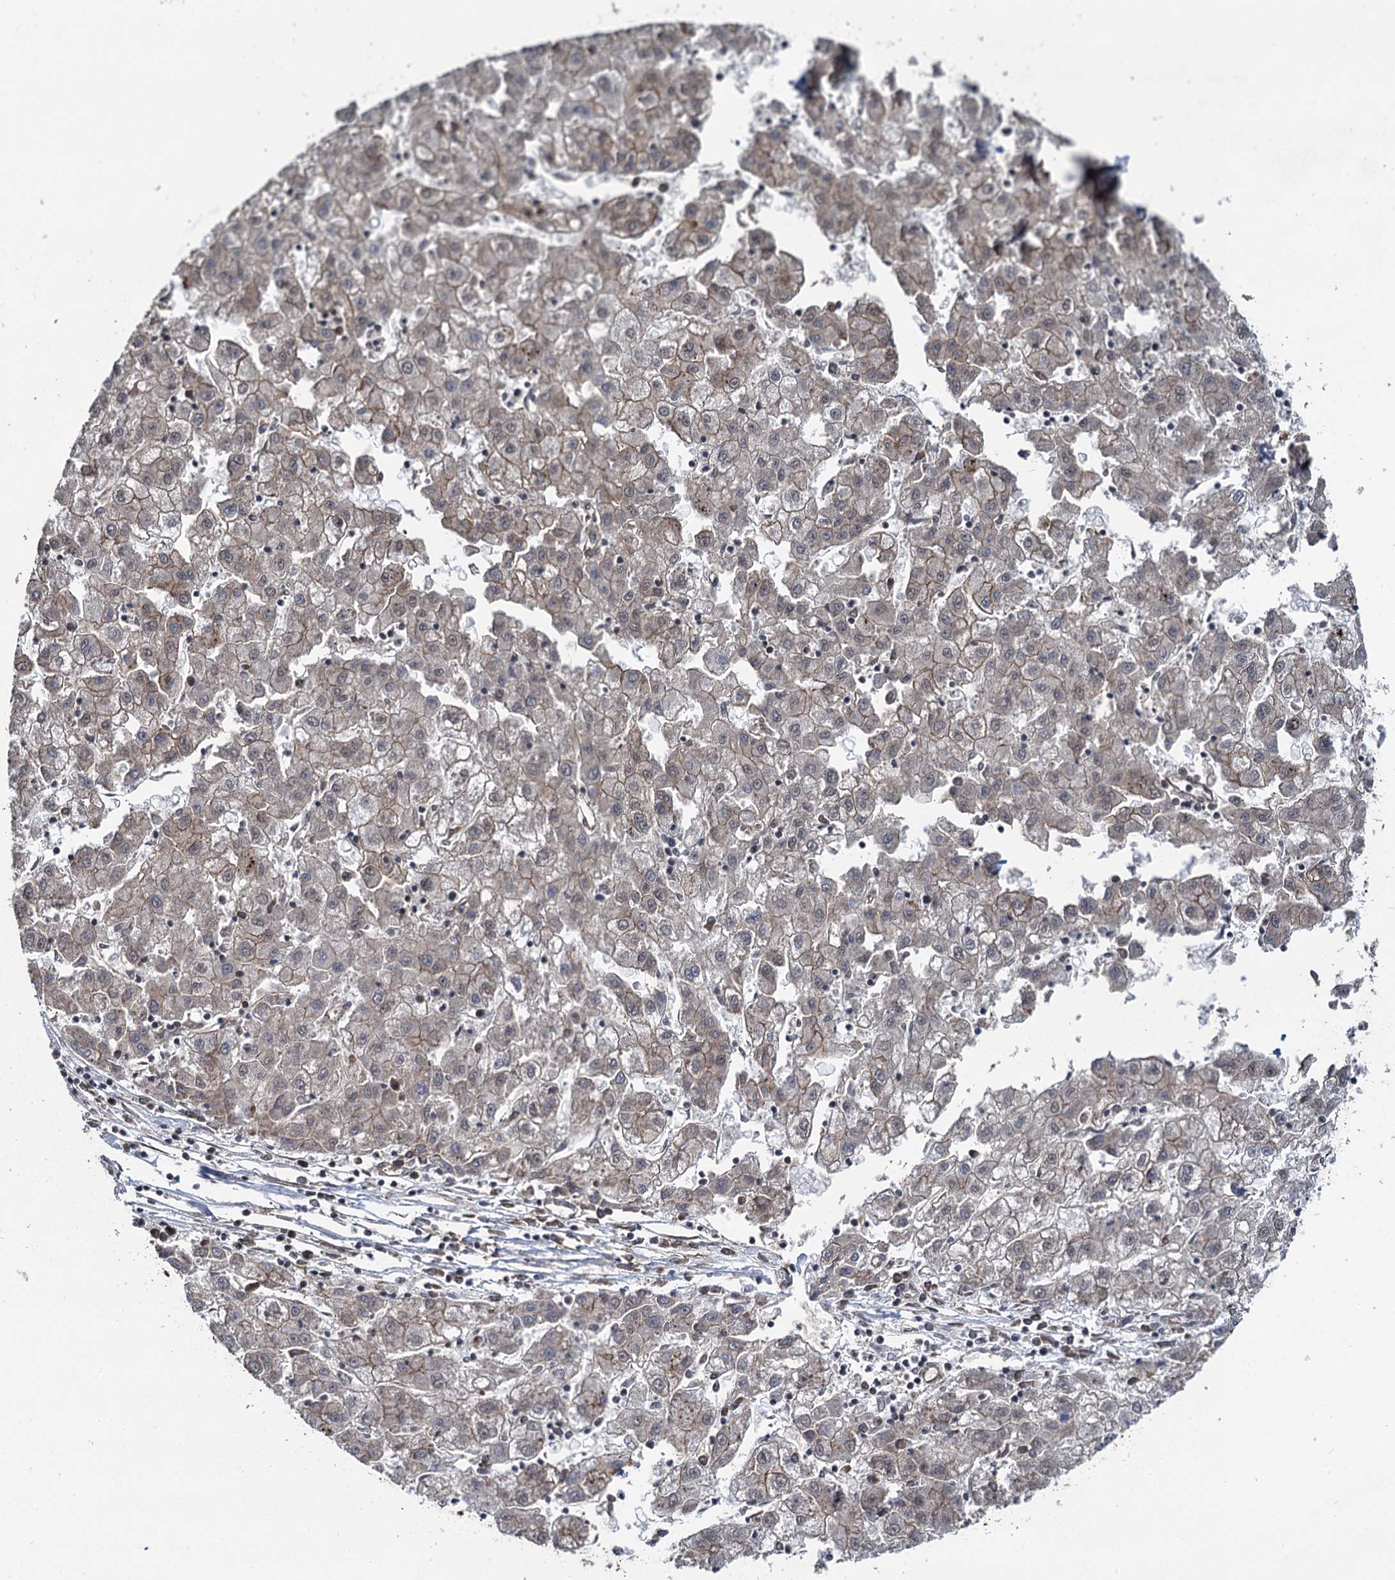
{"staining": {"intensity": "weak", "quantity": "<25%", "location": "cytoplasmic/membranous"}, "tissue": "liver cancer", "cell_type": "Tumor cells", "image_type": "cancer", "snomed": [{"axis": "morphology", "description": "Carcinoma, Hepatocellular, NOS"}, {"axis": "topography", "description": "Liver"}], "caption": "This is an immunohistochemistry (IHC) image of human liver cancer (hepatocellular carcinoma). There is no expression in tumor cells.", "gene": "SVIP", "patient": {"sex": "male", "age": 72}}